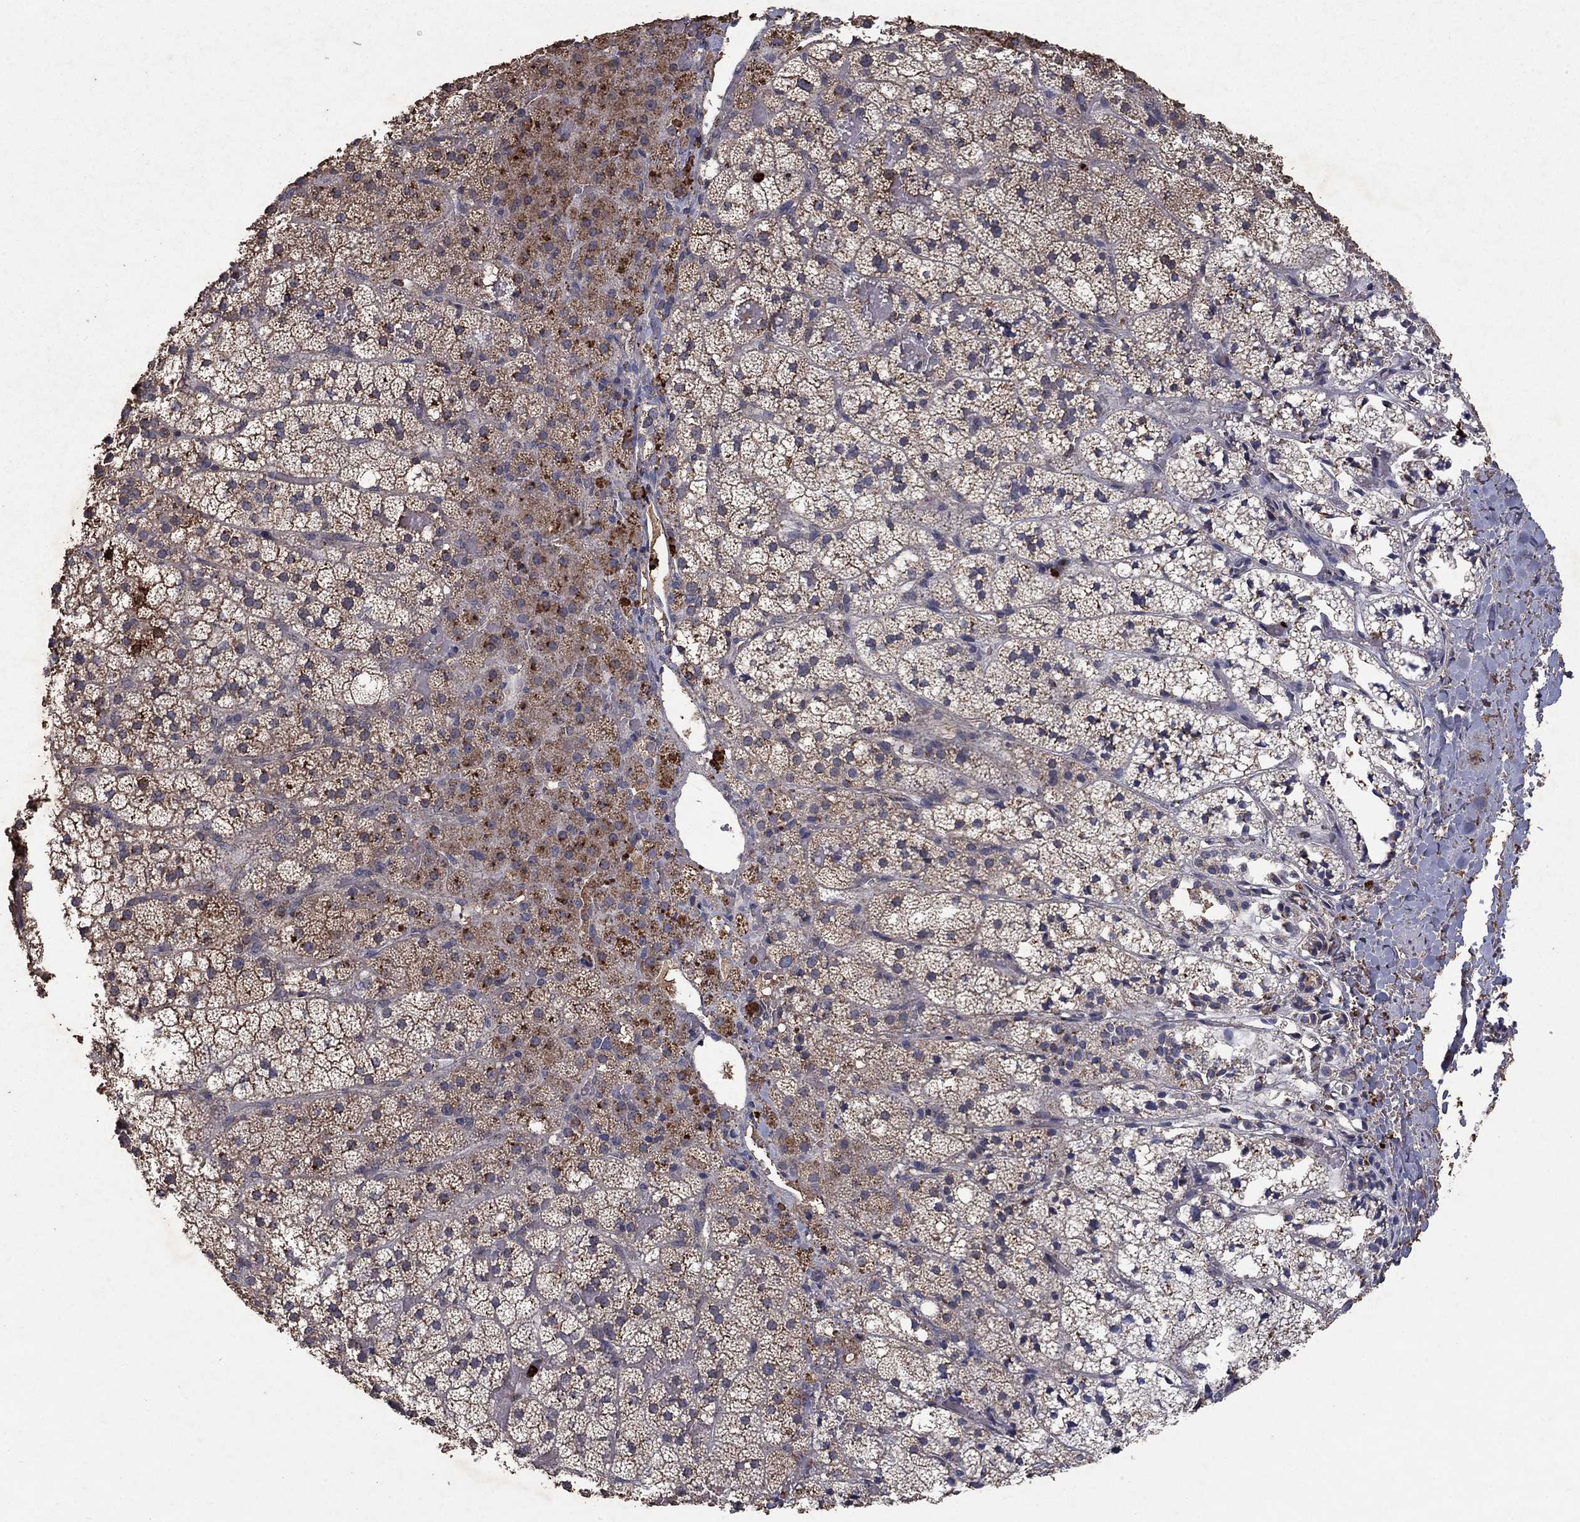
{"staining": {"intensity": "strong", "quantity": "25%-75%", "location": "cytoplasmic/membranous,nuclear"}, "tissue": "adrenal gland", "cell_type": "Glandular cells", "image_type": "normal", "snomed": [{"axis": "morphology", "description": "Normal tissue, NOS"}, {"axis": "topography", "description": "Adrenal gland"}], "caption": "Protein expression analysis of normal human adrenal gland reveals strong cytoplasmic/membranous,nuclear expression in approximately 25%-75% of glandular cells.", "gene": "CD24", "patient": {"sex": "male", "age": 53}}